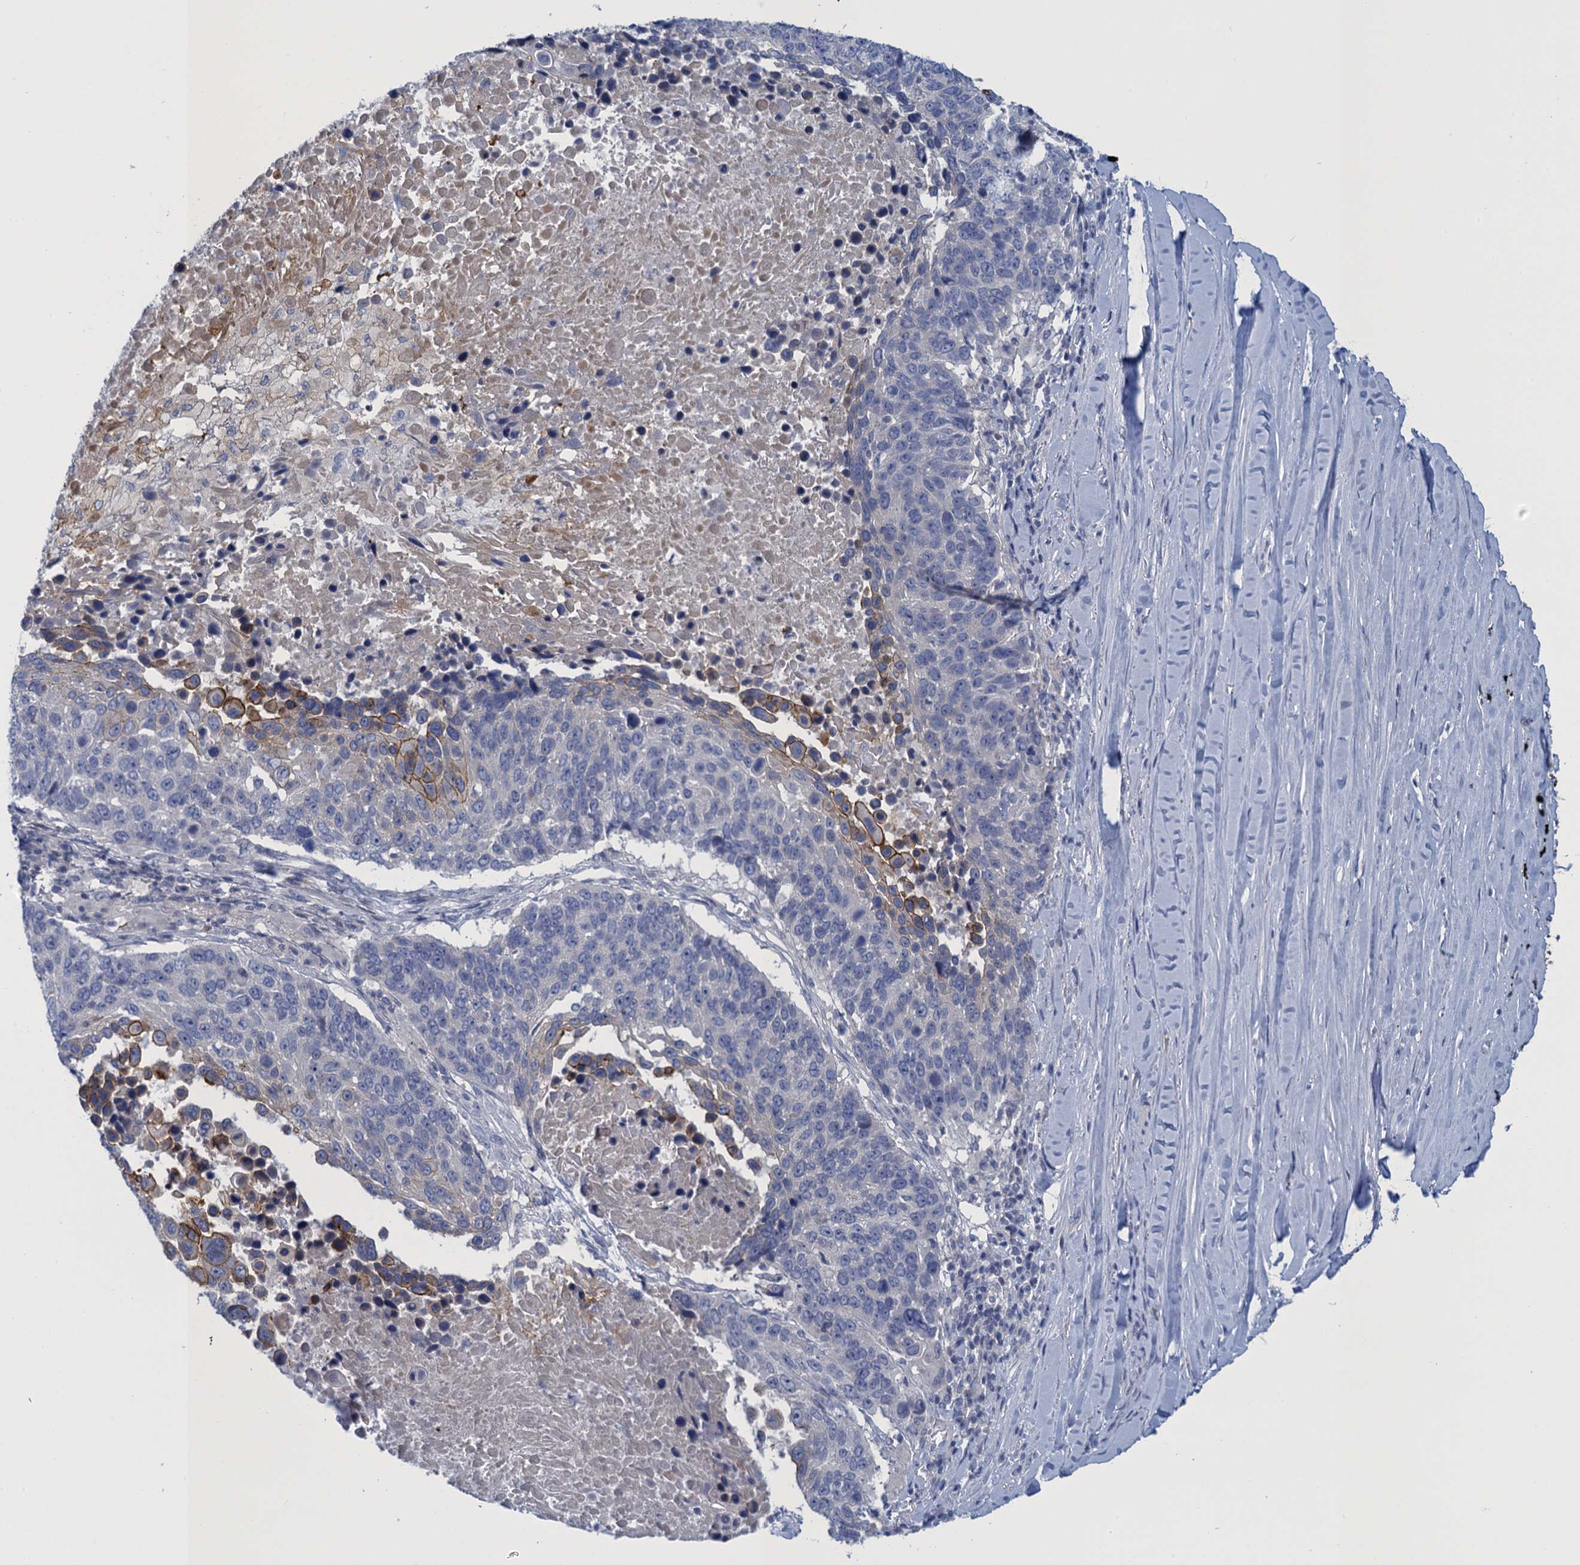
{"staining": {"intensity": "moderate", "quantity": "<25%", "location": "cytoplasmic/membranous"}, "tissue": "lung cancer", "cell_type": "Tumor cells", "image_type": "cancer", "snomed": [{"axis": "morphology", "description": "Normal tissue, NOS"}, {"axis": "morphology", "description": "Squamous cell carcinoma, NOS"}, {"axis": "topography", "description": "Lymph node"}, {"axis": "topography", "description": "Lung"}], "caption": "Lung cancer (squamous cell carcinoma) stained with DAB (3,3'-diaminobenzidine) immunohistochemistry displays low levels of moderate cytoplasmic/membranous staining in approximately <25% of tumor cells. Ihc stains the protein in brown and the nuclei are stained blue.", "gene": "SCEL", "patient": {"sex": "male", "age": 66}}